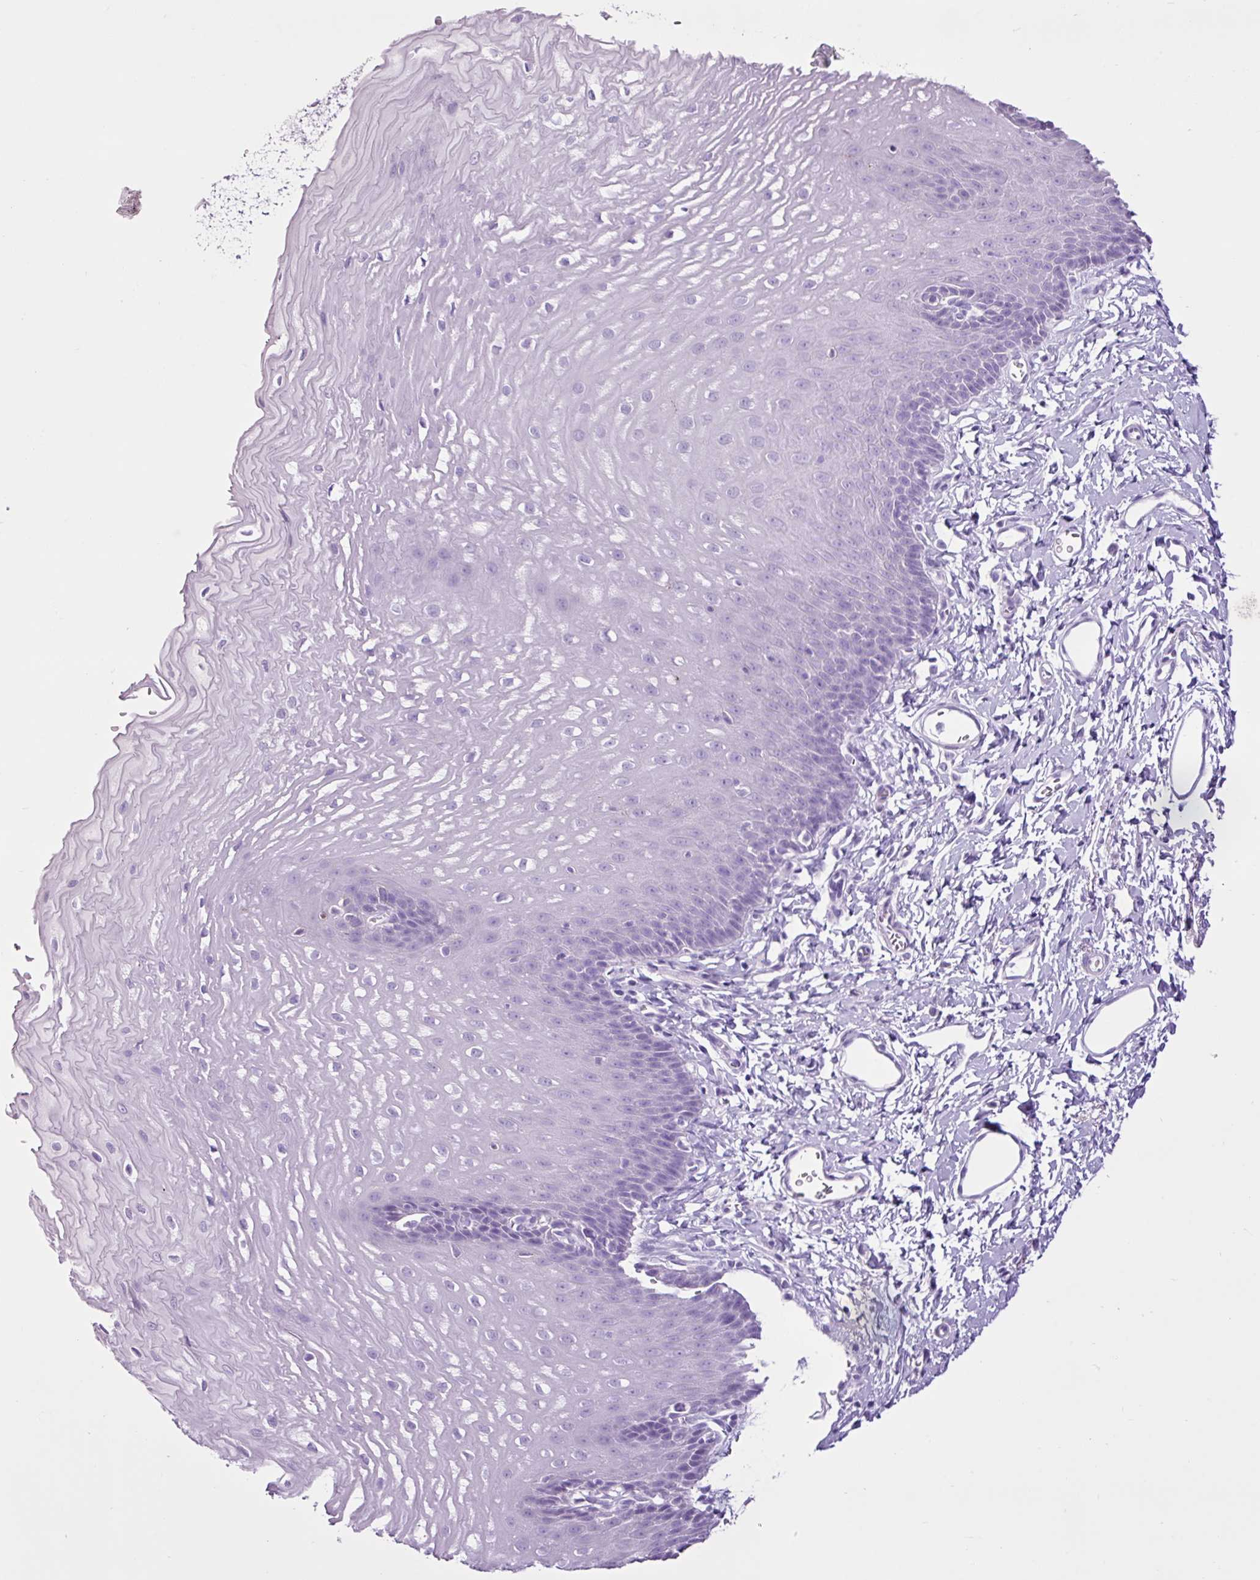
{"staining": {"intensity": "negative", "quantity": "none", "location": "none"}, "tissue": "esophagus", "cell_type": "Squamous epithelial cells", "image_type": "normal", "snomed": [{"axis": "morphology", "description": "Normal tissue, NOS"}, {"axis": "topography", "description": "Esophagus"}], "caption": "Immunohistochemistry (IHC) micrograph of normal esophagus stained for a protein (brown), which reveals no staining in squamous epithelial cells. (Stains: DAB (3,3'-diaminobenzidine) immunohistochemistry (IHC) with hematoxylin counter stain, Microscopy: brightfield microscopy at high magnification).", "gene": "PGR", "patient": {"sex": "male", "age": 70}}